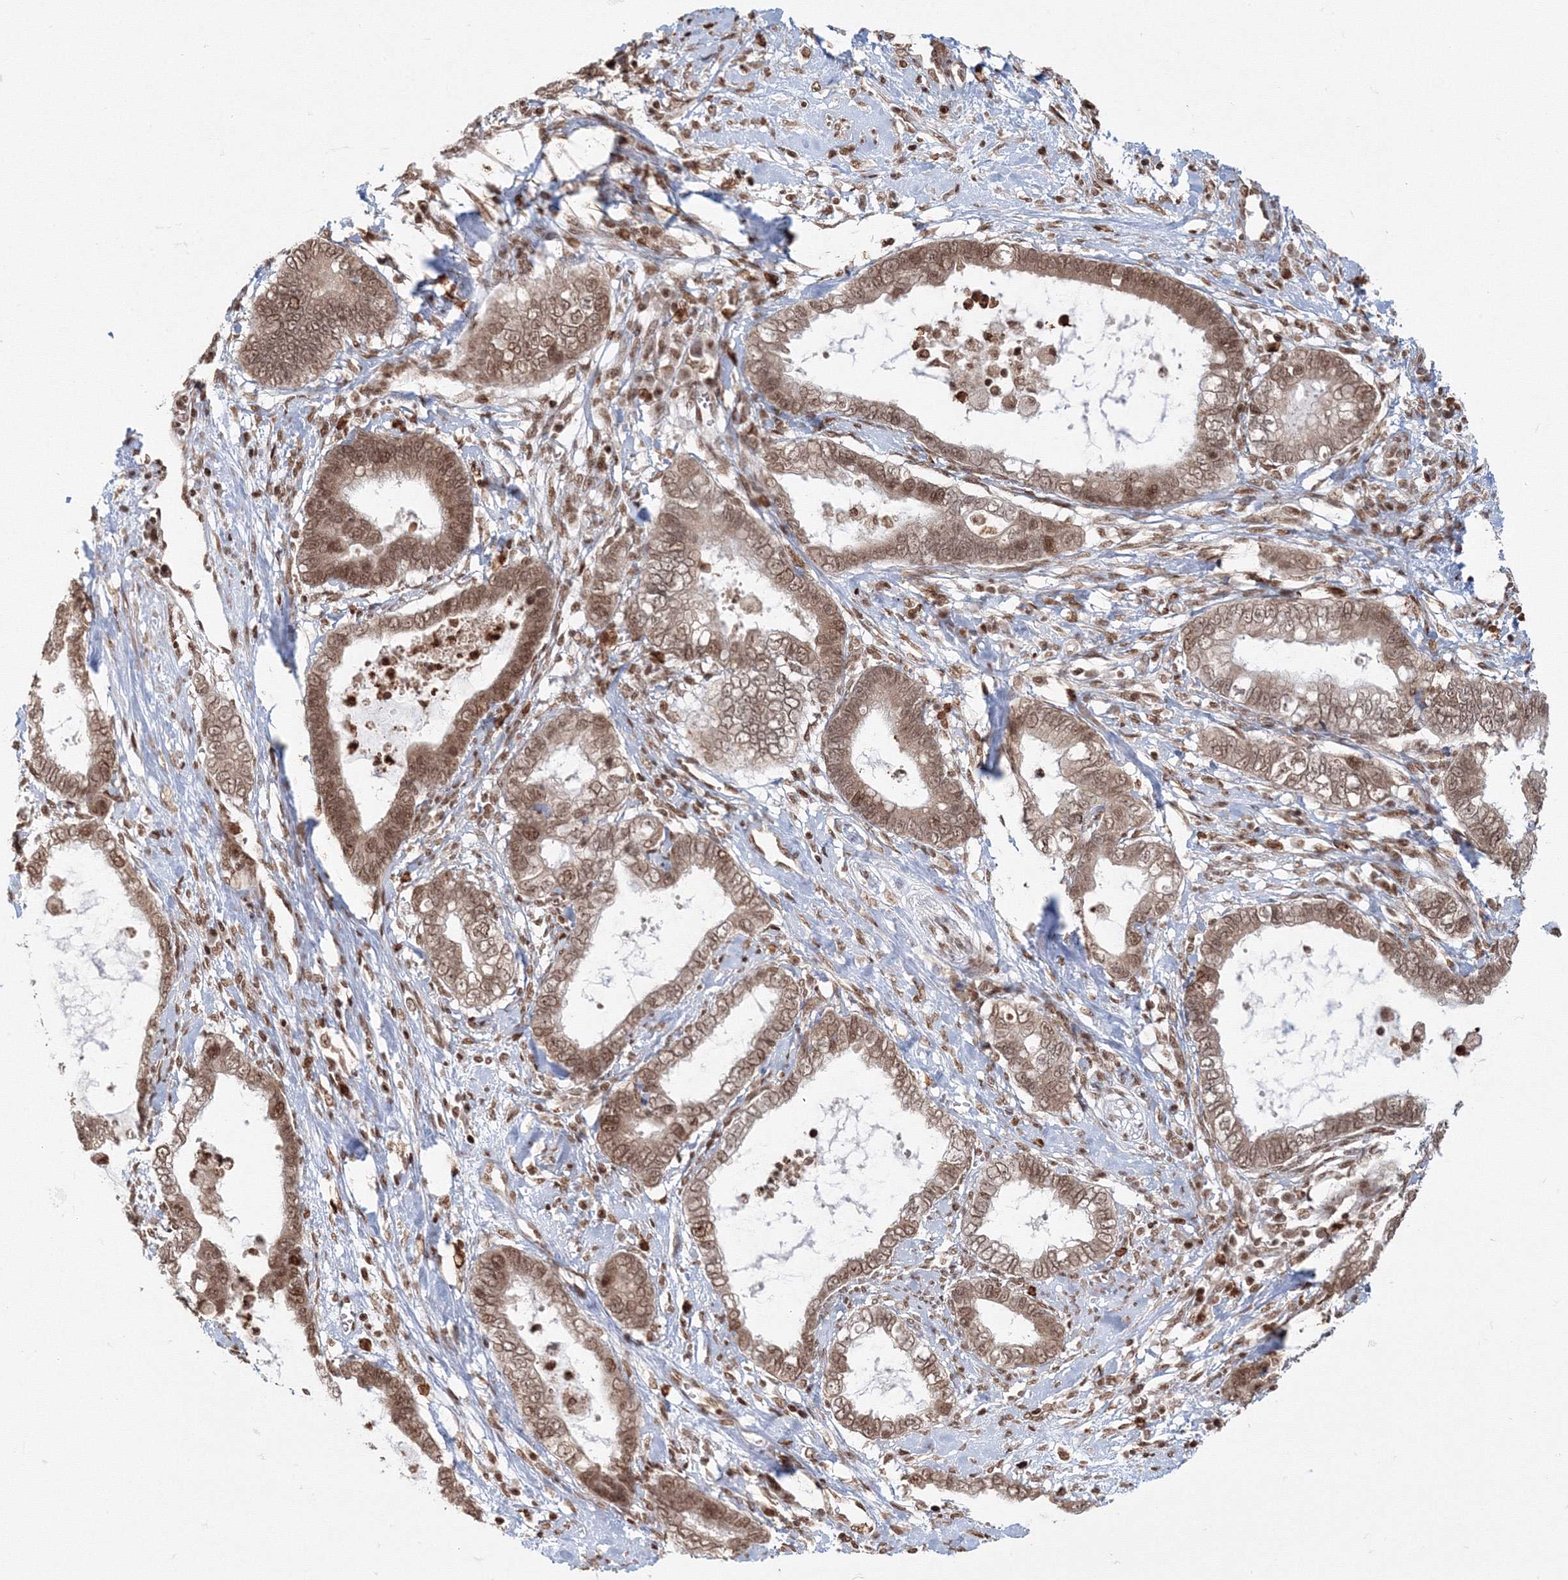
{"staining": {"intensity": "moderate", "quantity": ">75%", "location": "nuclear"}, "tissue": "cervical cancer", "cell_type": "Tumor cells", "image_type": "cancer", "snomed": [{"axis": "morphology", "description": "Adenocarcinoma, NOS"}, {"axis": "topography", "description": "Cervix"}], "caption": "Cervical cancer (adenocarcinoma) stained with DAB (3,3'-diaminobenzidine) immunohistochemistry reveals medium levels of moderate nuclear expression in approximately >75% of tumor cells. The staining is performed using DAB brown chromogen to label protein expression. The nuclei are counter-stained blue using hematoxylin.", "gene": "KIF20A", "patient": {"sex": "female", "age": 44}}